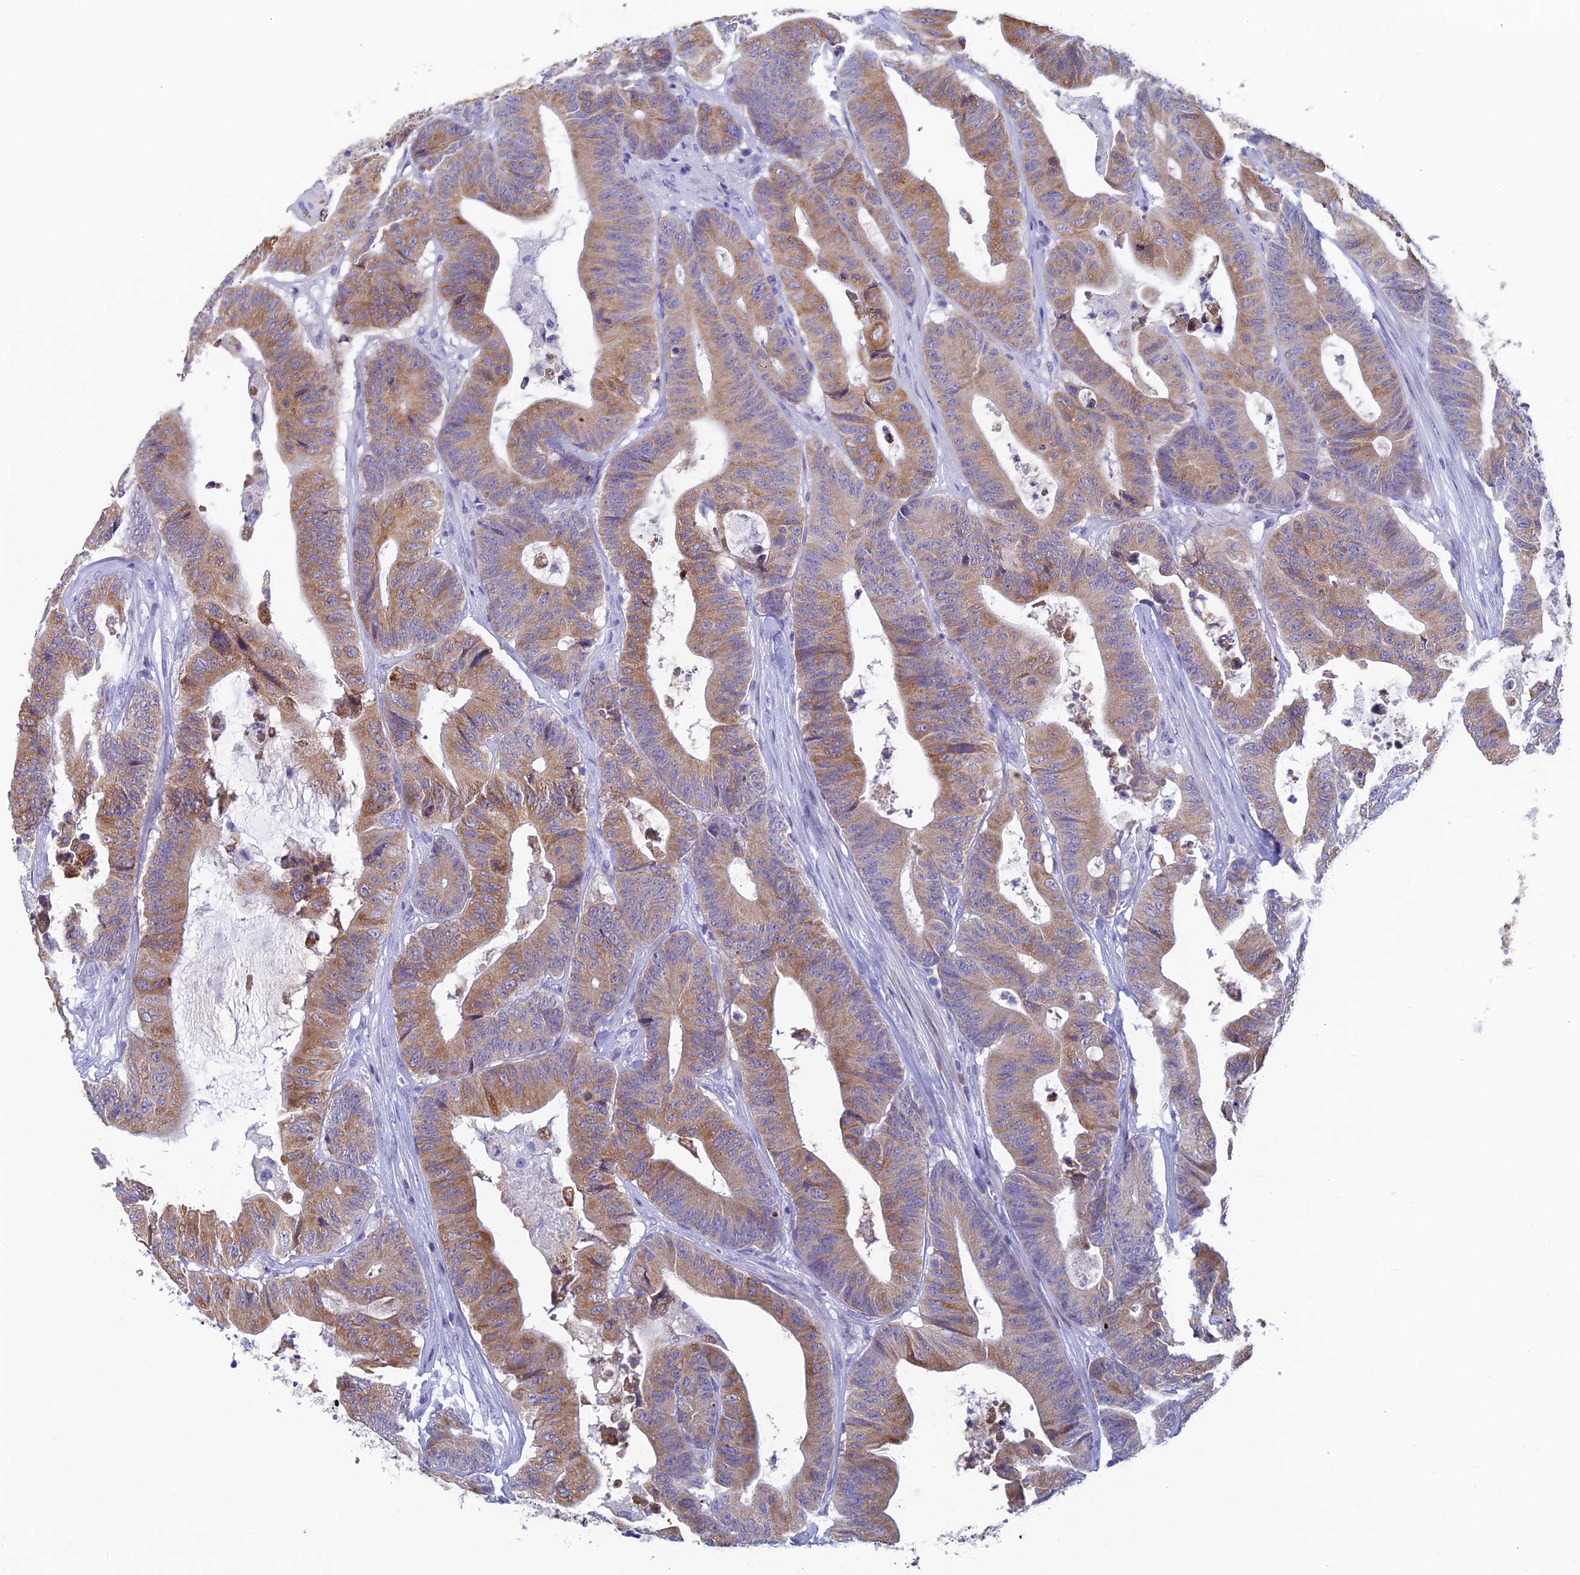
{"staining": {"intensity": "moderate", "quantity": ">75%", "location": "cytoplasmic/membranous"}, "tissue": "colorectal cancer", "cell_type": "Tumor cells", "image_type": "cancer", "snomed": [{"axis": "morphology", "description": "Adenocarcinoma, NOS"}, {"axis": "topography", "description": "Colon"}], "caption": "Human colorectal cancer (adenocarcinoma) stained with a protein marker demonstrates moderate staining in tumor cells.", "gene": "REXO5", "patient": {"sex": "female", "age": 84}}